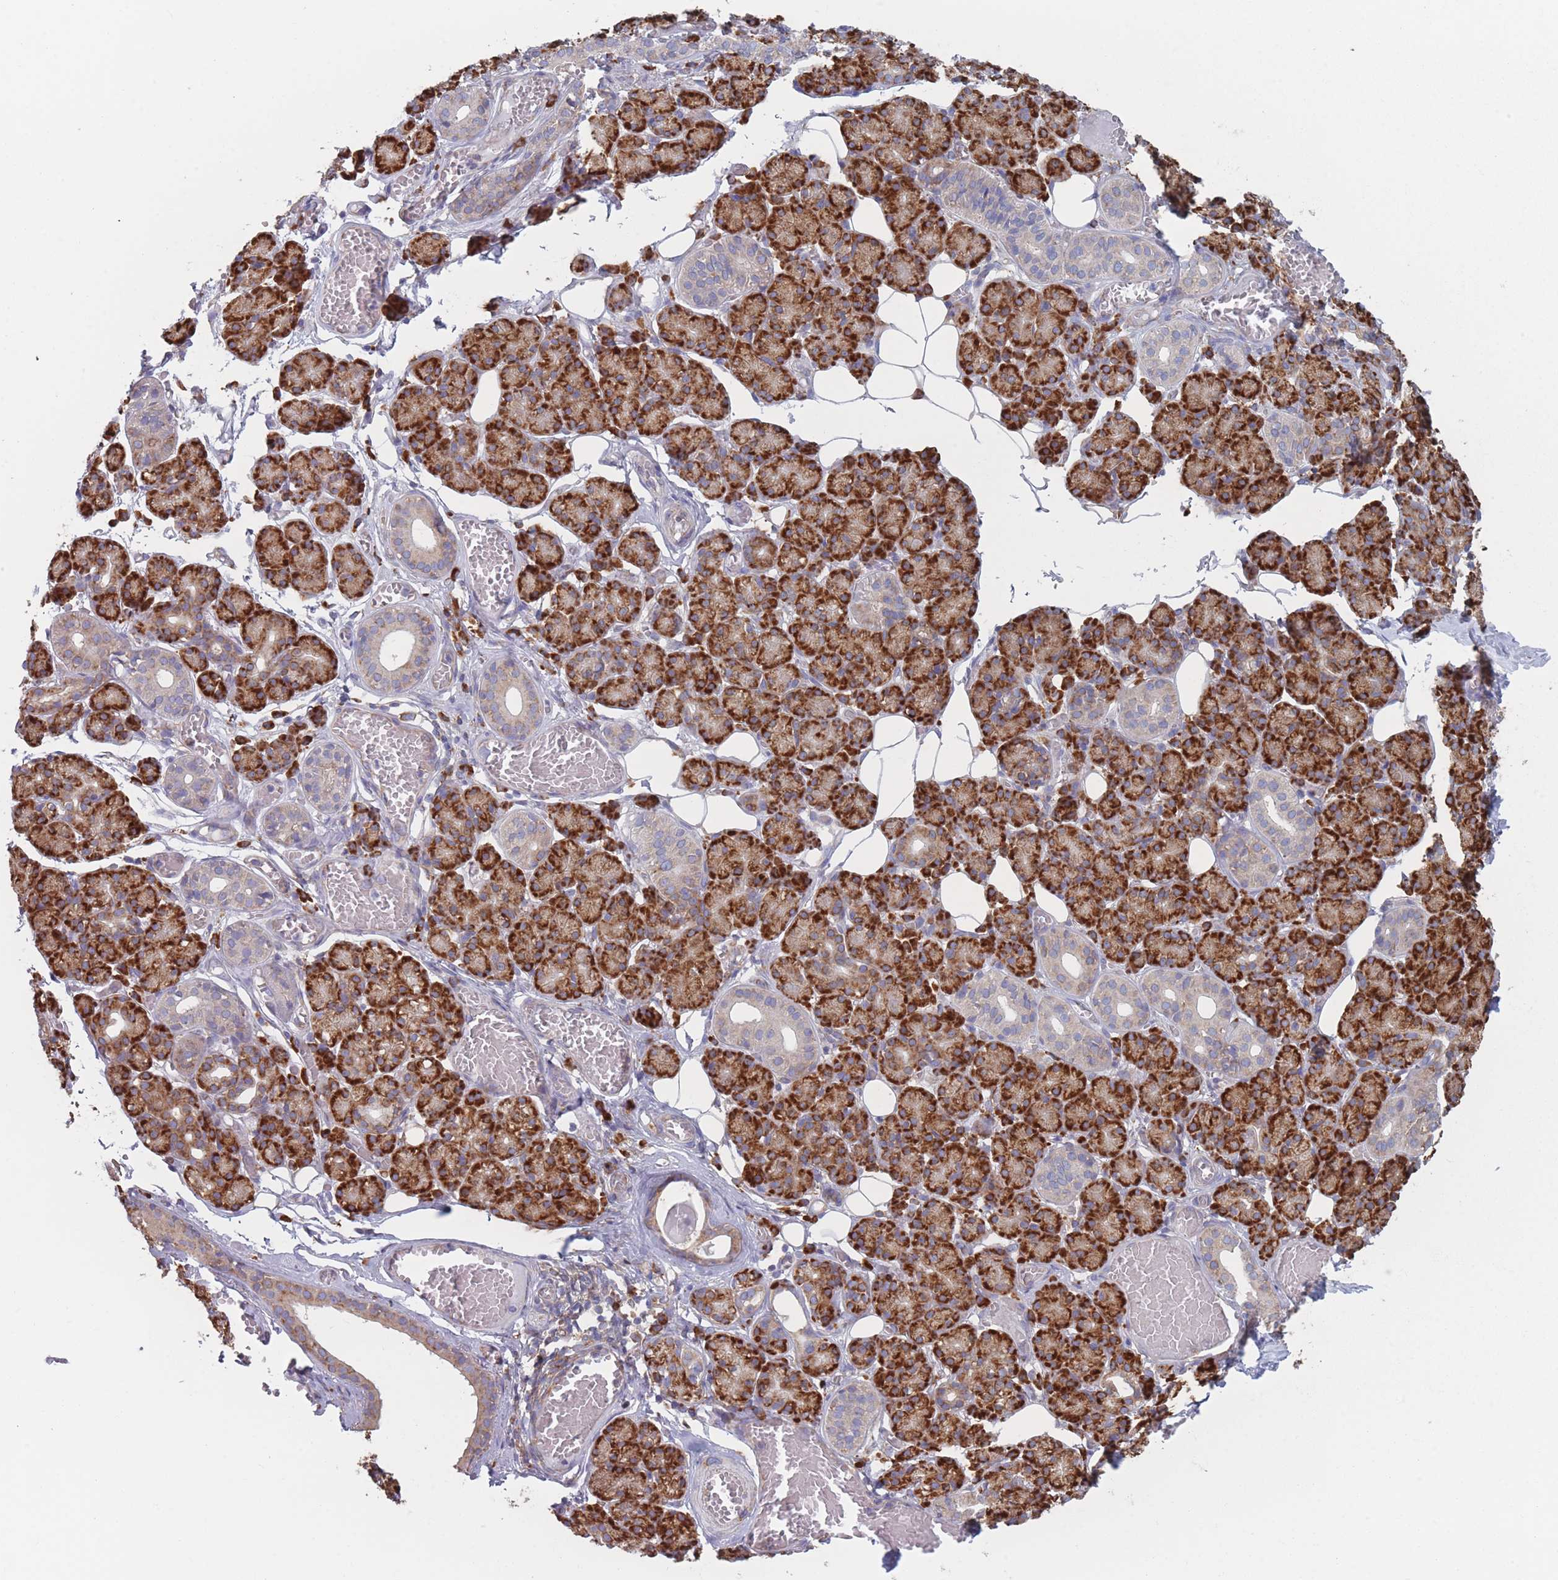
{"staining": {"intensity": "strong", "quantity": "25%-75%", "location": "cytoplasmic/membranous"}, "tissue": "salivary gland", "cell_type": "Glandular cells", "image_type": "normal", "snomed": [{"axis": "morphology", "description": "Normal tissue, NOS"}, {"axis": "topography", "description": "Salivary gland"}], "caption": "A high-resolution histopathology image shows immunohistochemistry staining of normal salivary gland, which reveals strong cytoplasmic/membranous expression in about 25%-75% of glandular cells. The protein of interest is stained brown, and the nuclei are stained in blue (DAB (3,3'-diaminobenzidine) IHC with brightfield microscopy, high magnification).", "gene": "EEF1B2", "patient": {"sex": "male", "age": 63}}